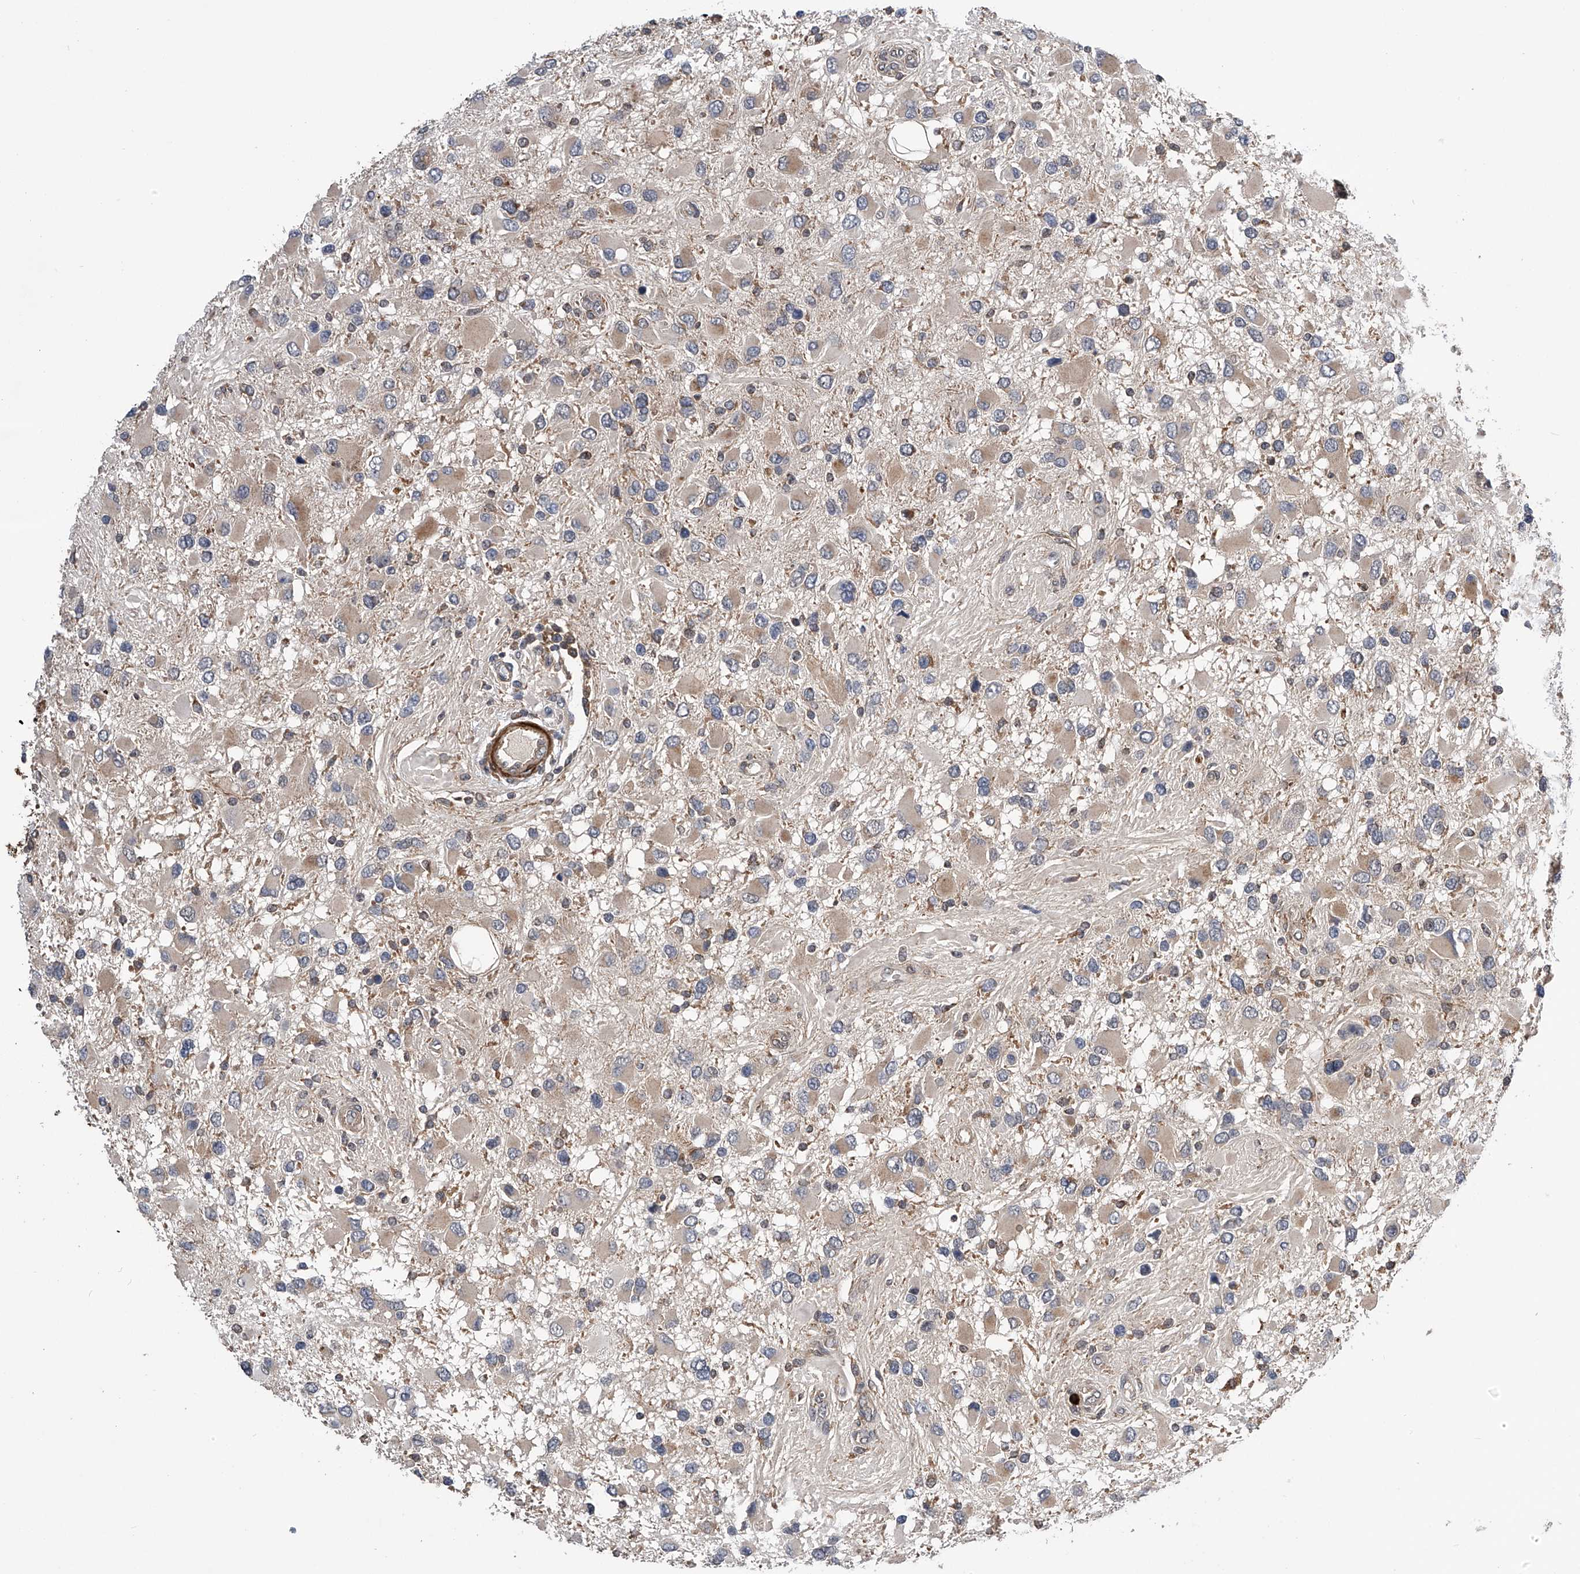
{"staining": {"intensity": "weak", "quantity": "<25%", "location": "cytoplasmic/membranous"}, "tissue": "glioma", "cell_type": "Tumor cells", "image_type": "cancer", "snomed": [{"axis": "morphology", "description": "Glioma, malignant, High grade"}, {"axis": "topography", "description": "Brain"}], "caption": "High power microscopy histopathology image of an immunohistochemistry (IHC) image of glioma, revealing no significant positivity in tumor cells. (DAB (3,3'-diaminobenzidine) IHC with hematoxylin counter stain).", "gene": "SPOCK1", "patient": {"sex": "male", "age": 53}}